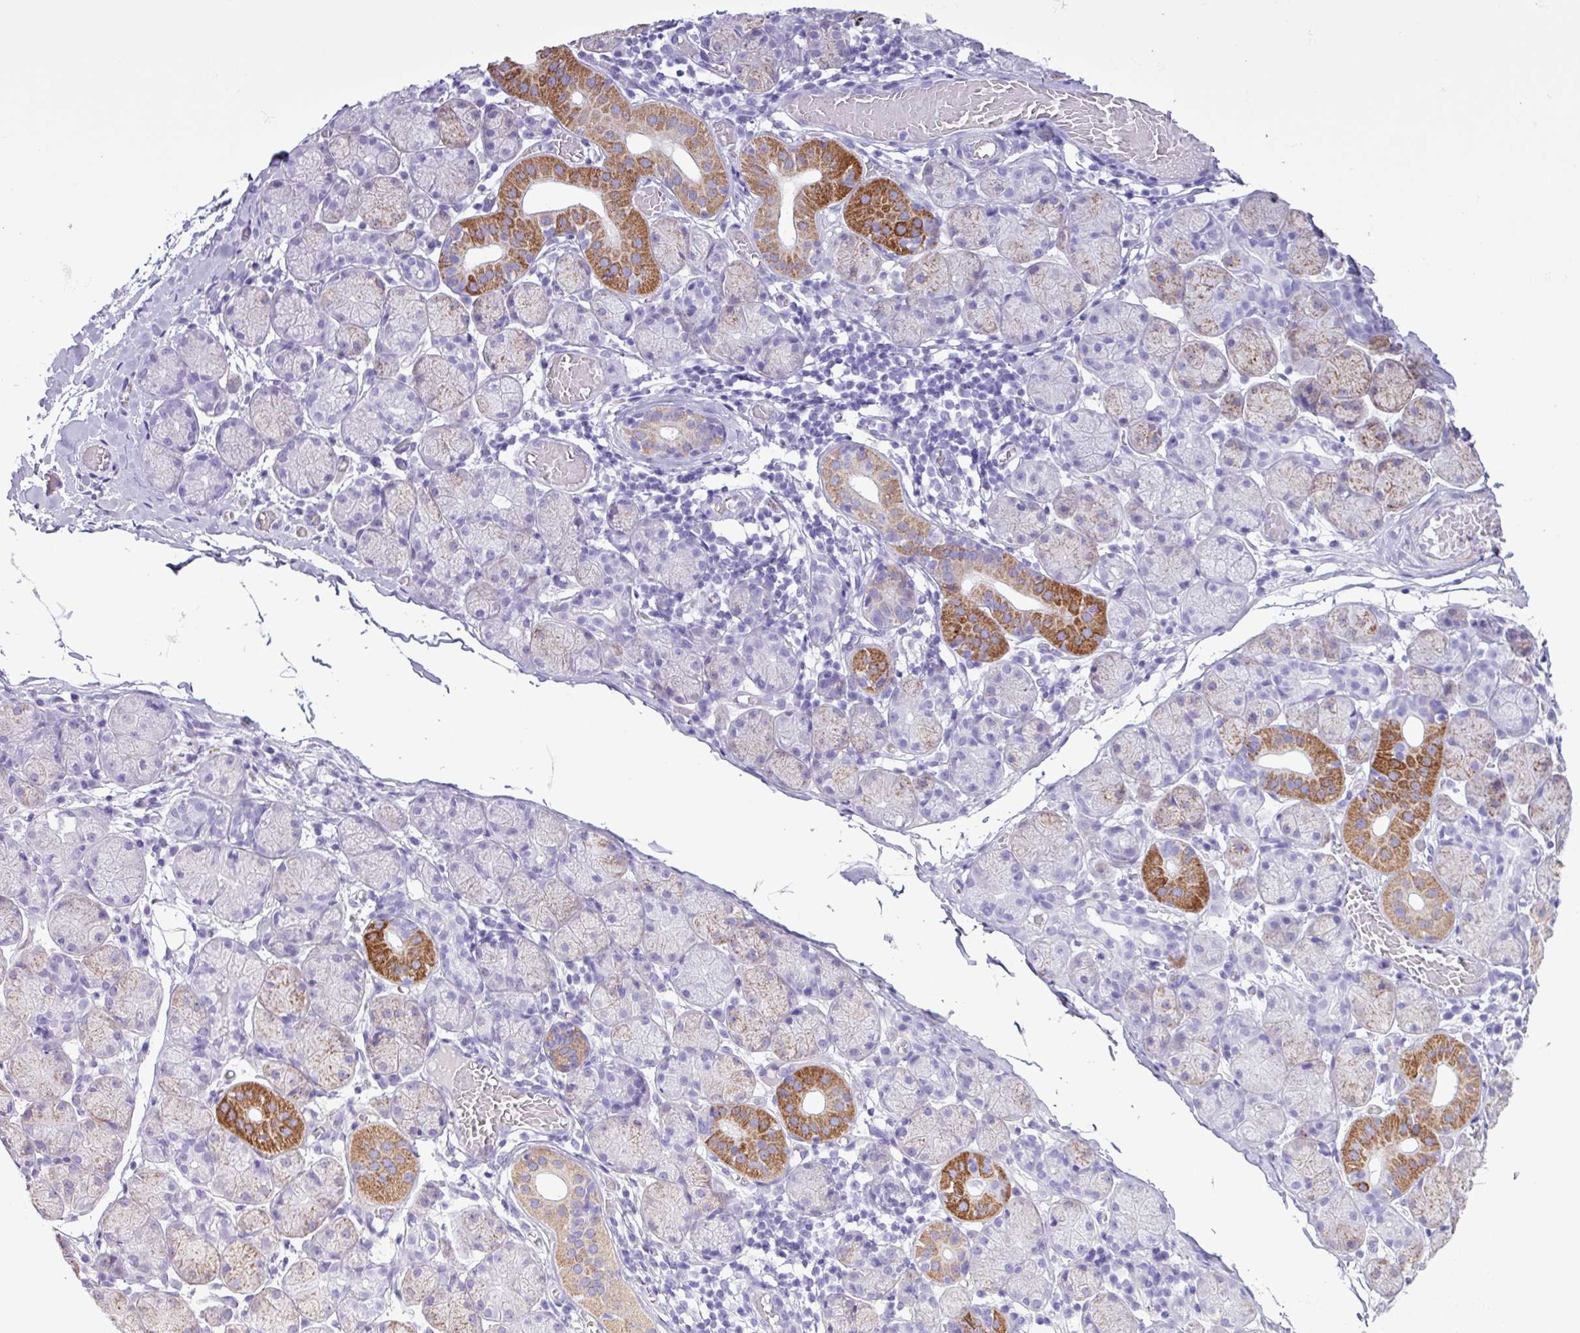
{"staining": {"intensity": "moderate", "quantity": "<25%", "location": "cytoplasmic/membranous"}, "tissue": "salivary gland", "cell_type": "Glandular cells", "image_type": "normal", "snomed": [{"axis": "morphology", "description": "Normal tissue, NOS"}, {"axis": "topography", "description": "Salivary gland"}], "caption": "This image reveals immunohistochemistry (IHC) staining of unremarkable salivary gland, with low moderate cytoplasmic/membranous positivity in about <25% of glandular cells.", "gene": "CKMT2", "patient": {"sex": "female", "age": 24}}